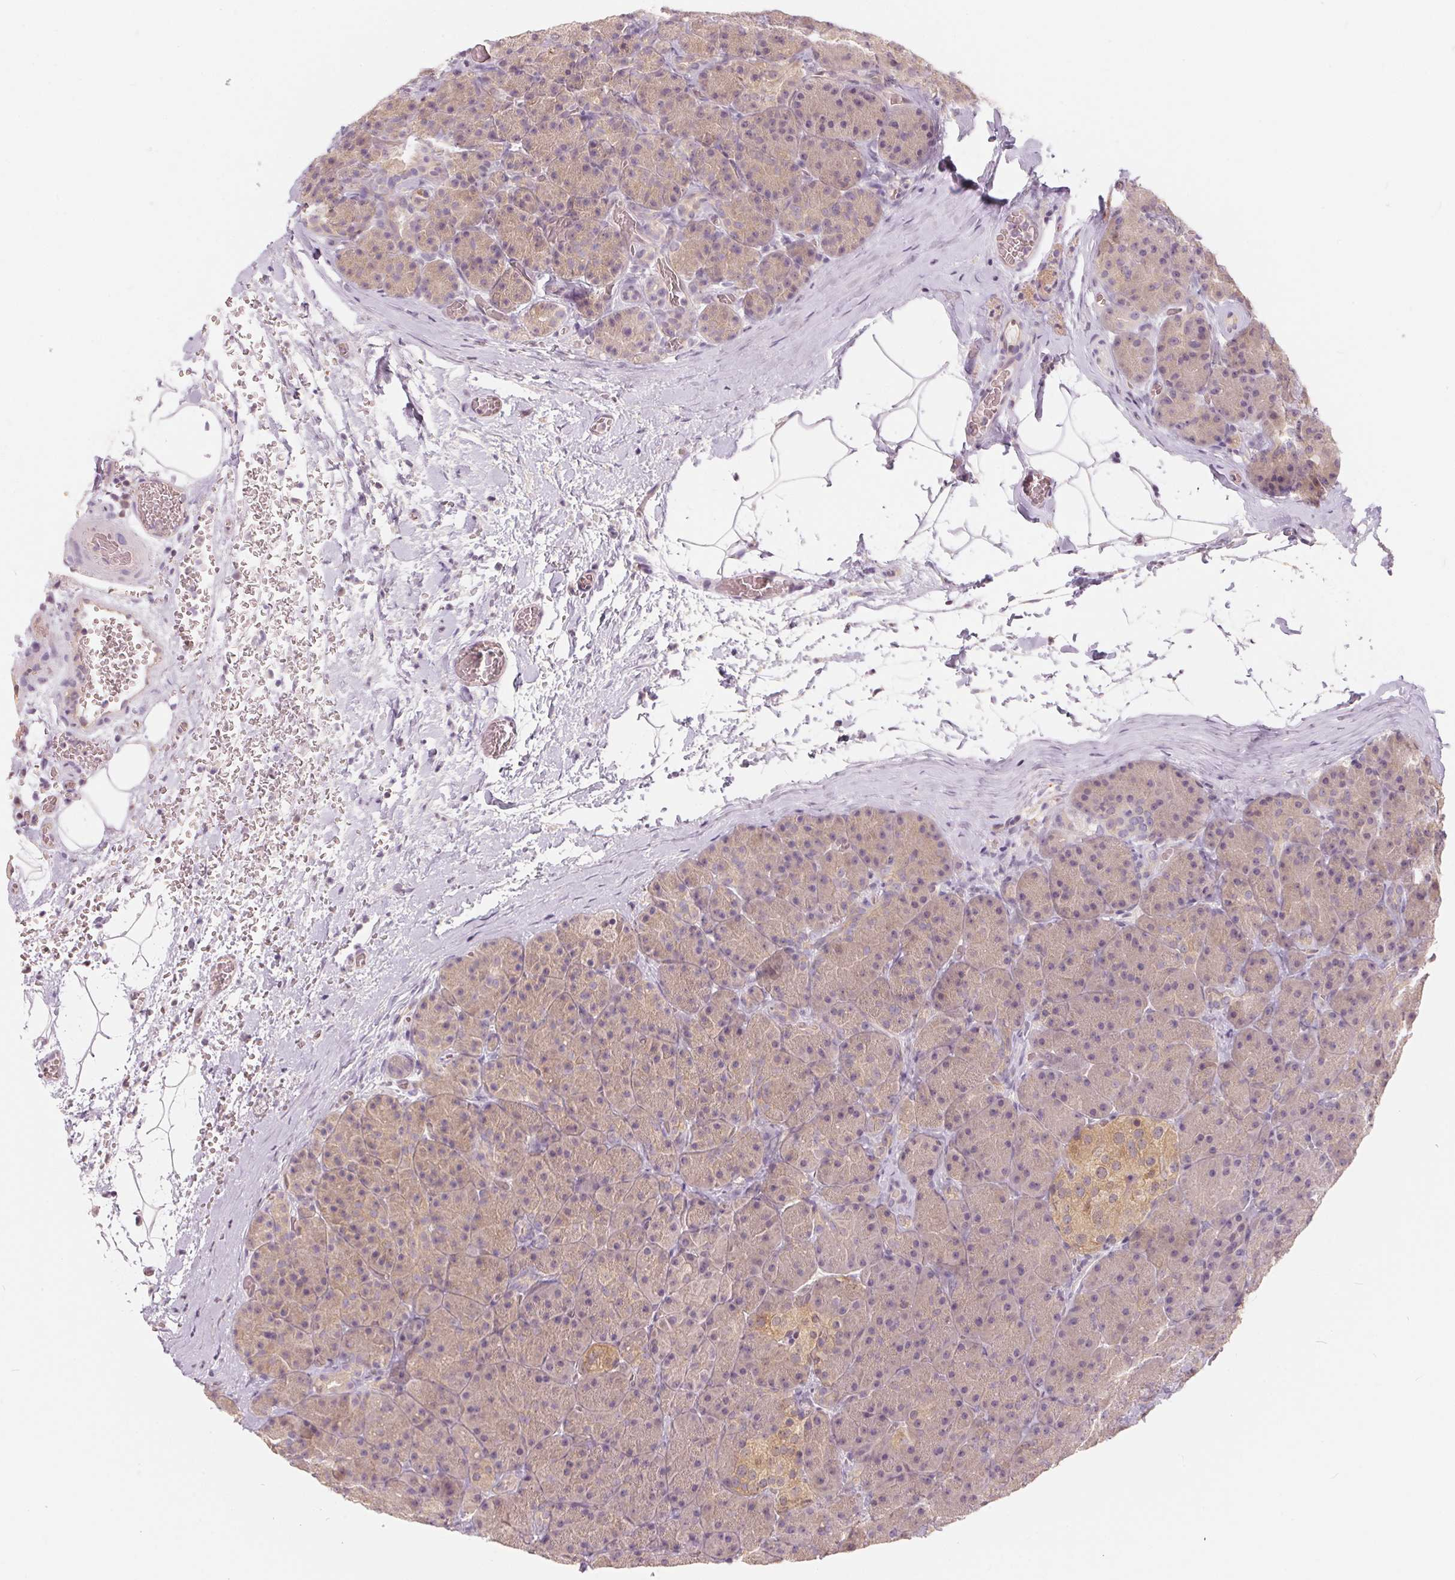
{"staining": {"intensity": "weak", "quantity": ">75%", "location": "cytoplasmic/membranous"}, "tissue": "pancreas", "cell_type": "Exocrine glandular cells", "image_type": "normal", "snomed": [{"axis": "morphology", "description": "Normal tissue, NOS"}, {"axis": "topography", "description": "Pancreas"}], "caption": "Immunohistochemical staining of benign pancreas demonstrates >75% levels of weak cytoplasmic/membranous protein staining in about >75% of exocrine glandular cells.", "gene": "BLMH", "patient": {"sex": "male", "age": 57}}